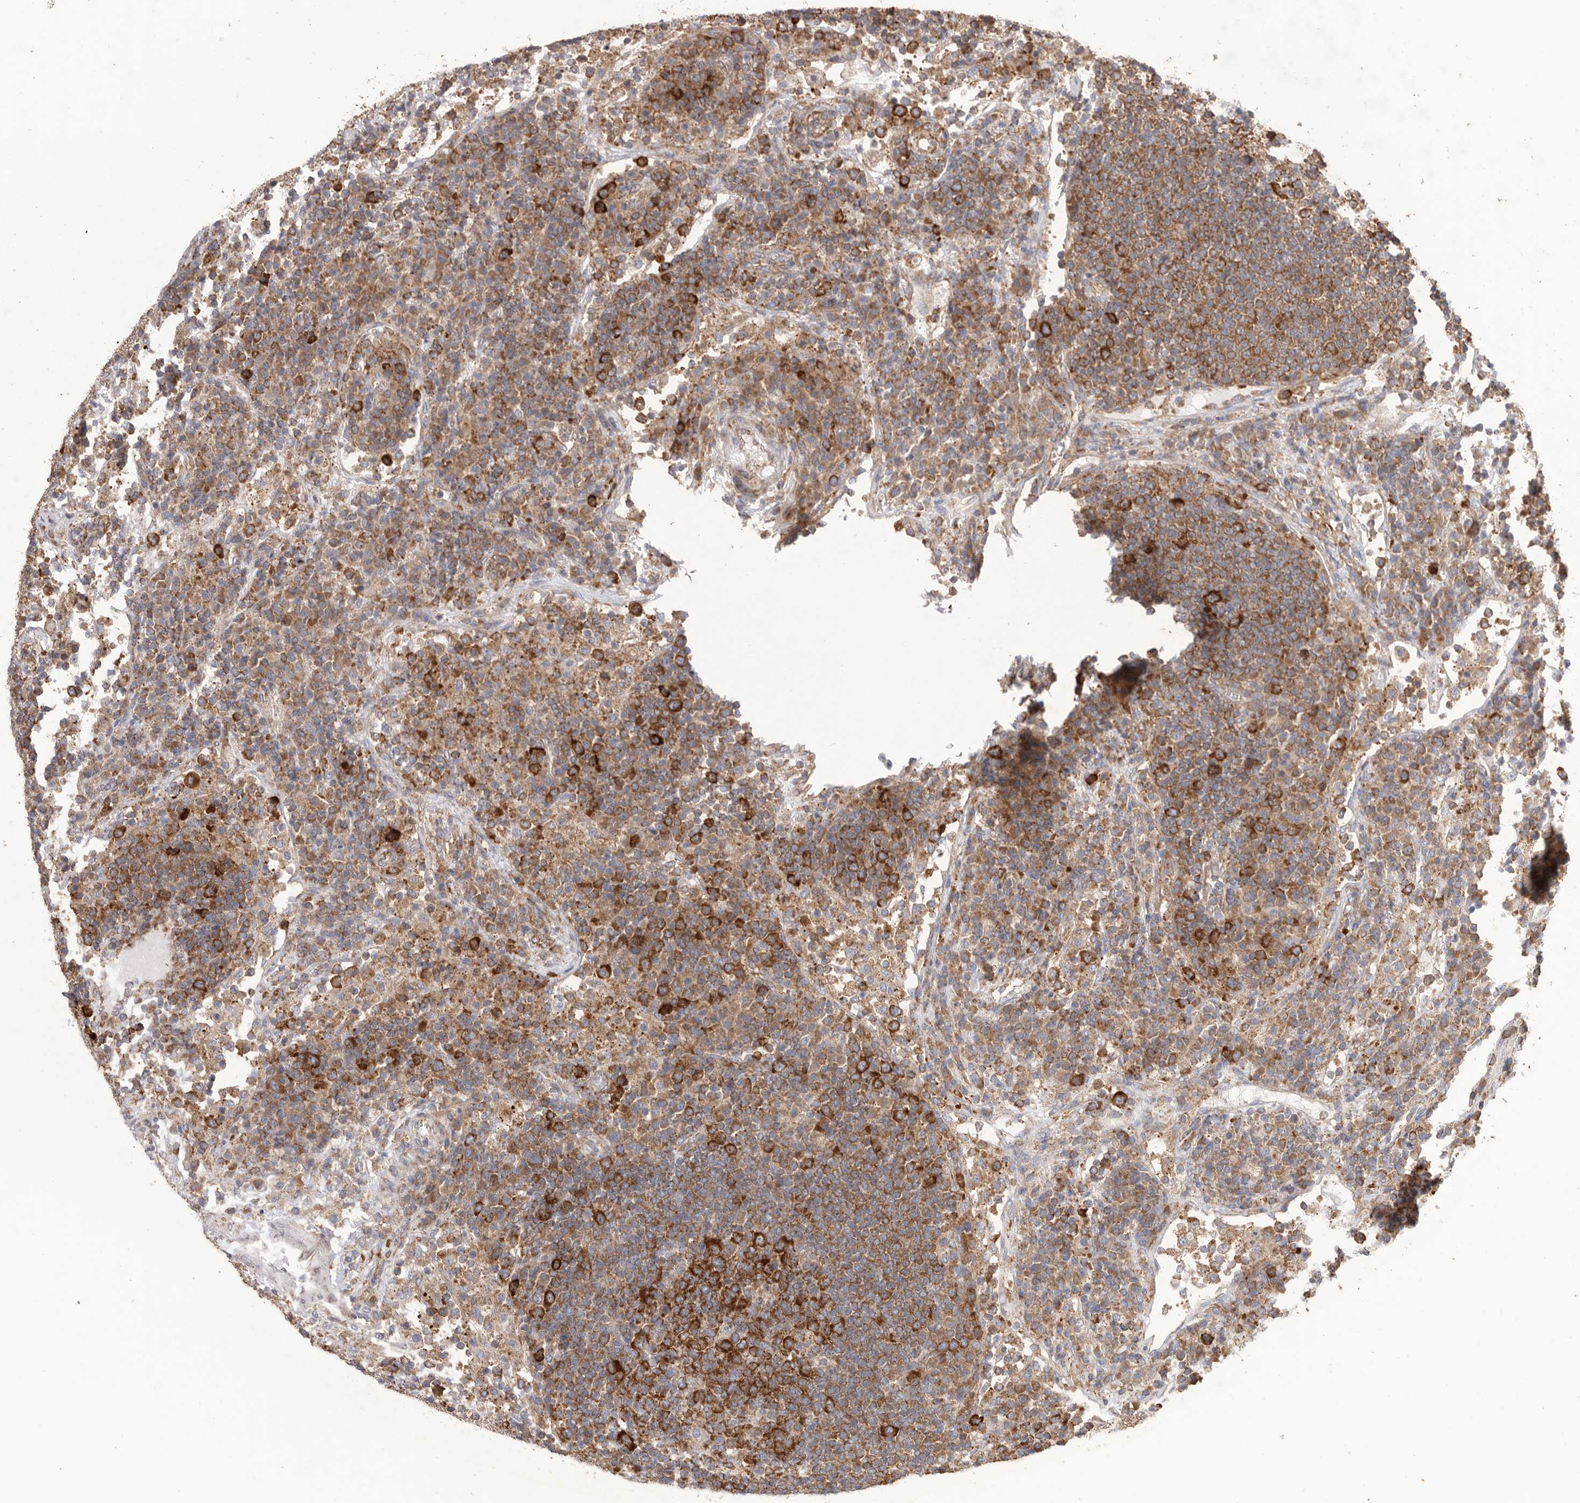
{"staining": {"intensity": "strong", "quantity": ">75%", "location": "cytoplasmic/membranous"}, "tissue": "lymph node", "cell_type": "Germinal center cells", "image_type": "normal", "snomed": [{"axis": "morphology", "description": "Normal tissue, NOS"}, {"axis": "topography", "description": "Lymph node"}], "caption": "High-magnification brightfield microscopy of benign lymph node stained with DAB (3,3'-diaminobenzidine) (brown) and counterstained with hematoxylin (blue). germinal center cells exhibit strong cytoplasmic/membranous staining is appreciated in about>75% of cells.", "gene": "SERBP1", "patient": {"sex": "female", "age": 53}}